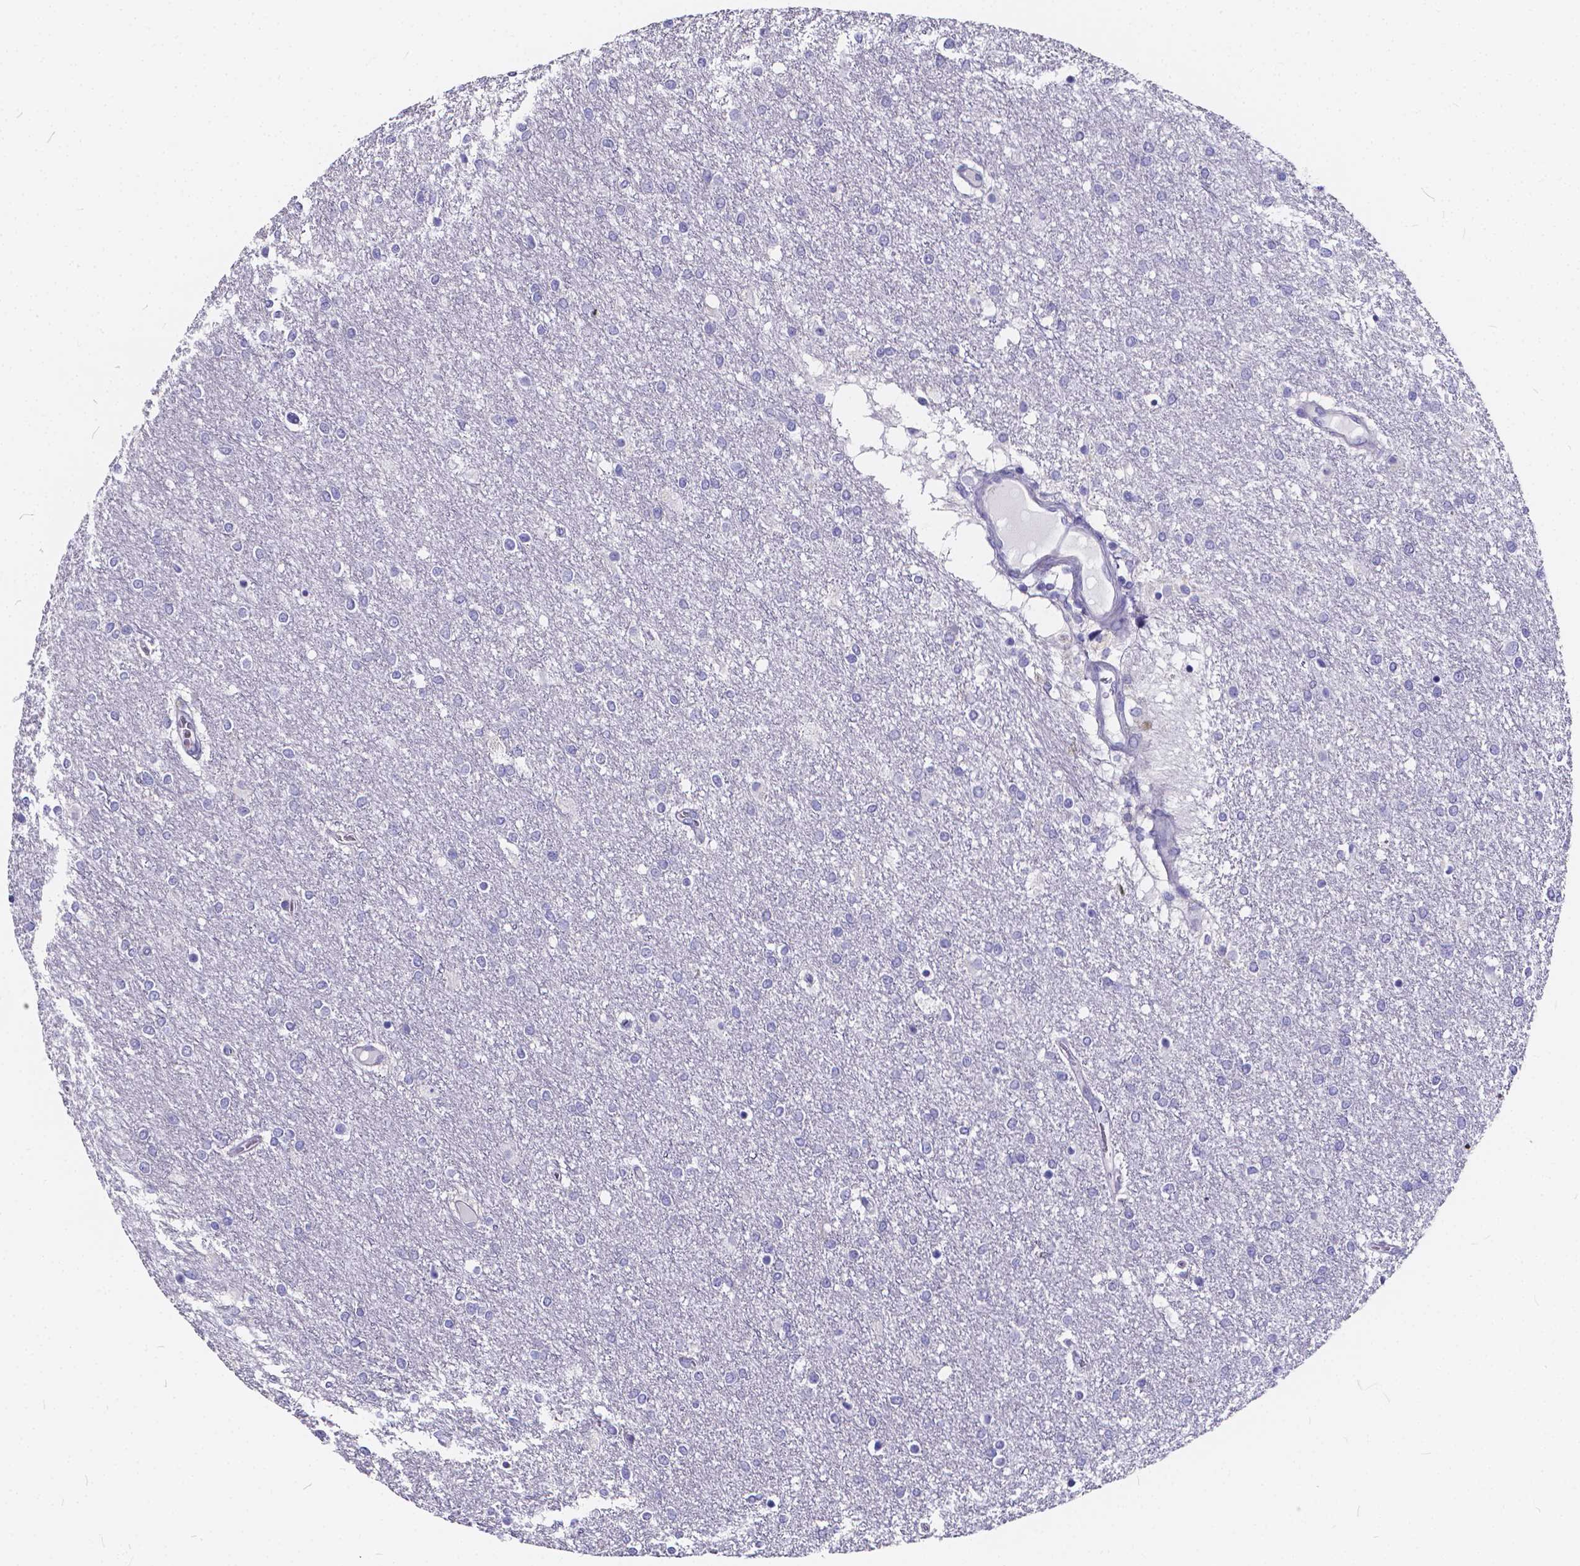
{"staining": {"intensity": "negative", "quantity": "none", "location": "none"}, "tissue": "glioma", "cell_type": "Tumor cells", "image_type": "cancer", "snomed": [{"axis": "morphology", "description": "Glioma, malignant, High grade"}, {"axis": "topography", "description": "Brain"}], "caption": "A high-resolution image shows immunohistochemistry (IHC) staining of malignant high-grade glioma, which demonstrates no significant staining in tumor cells.", "gene": "SPEF2", "patient": {"sex": "female", "age": 61}}